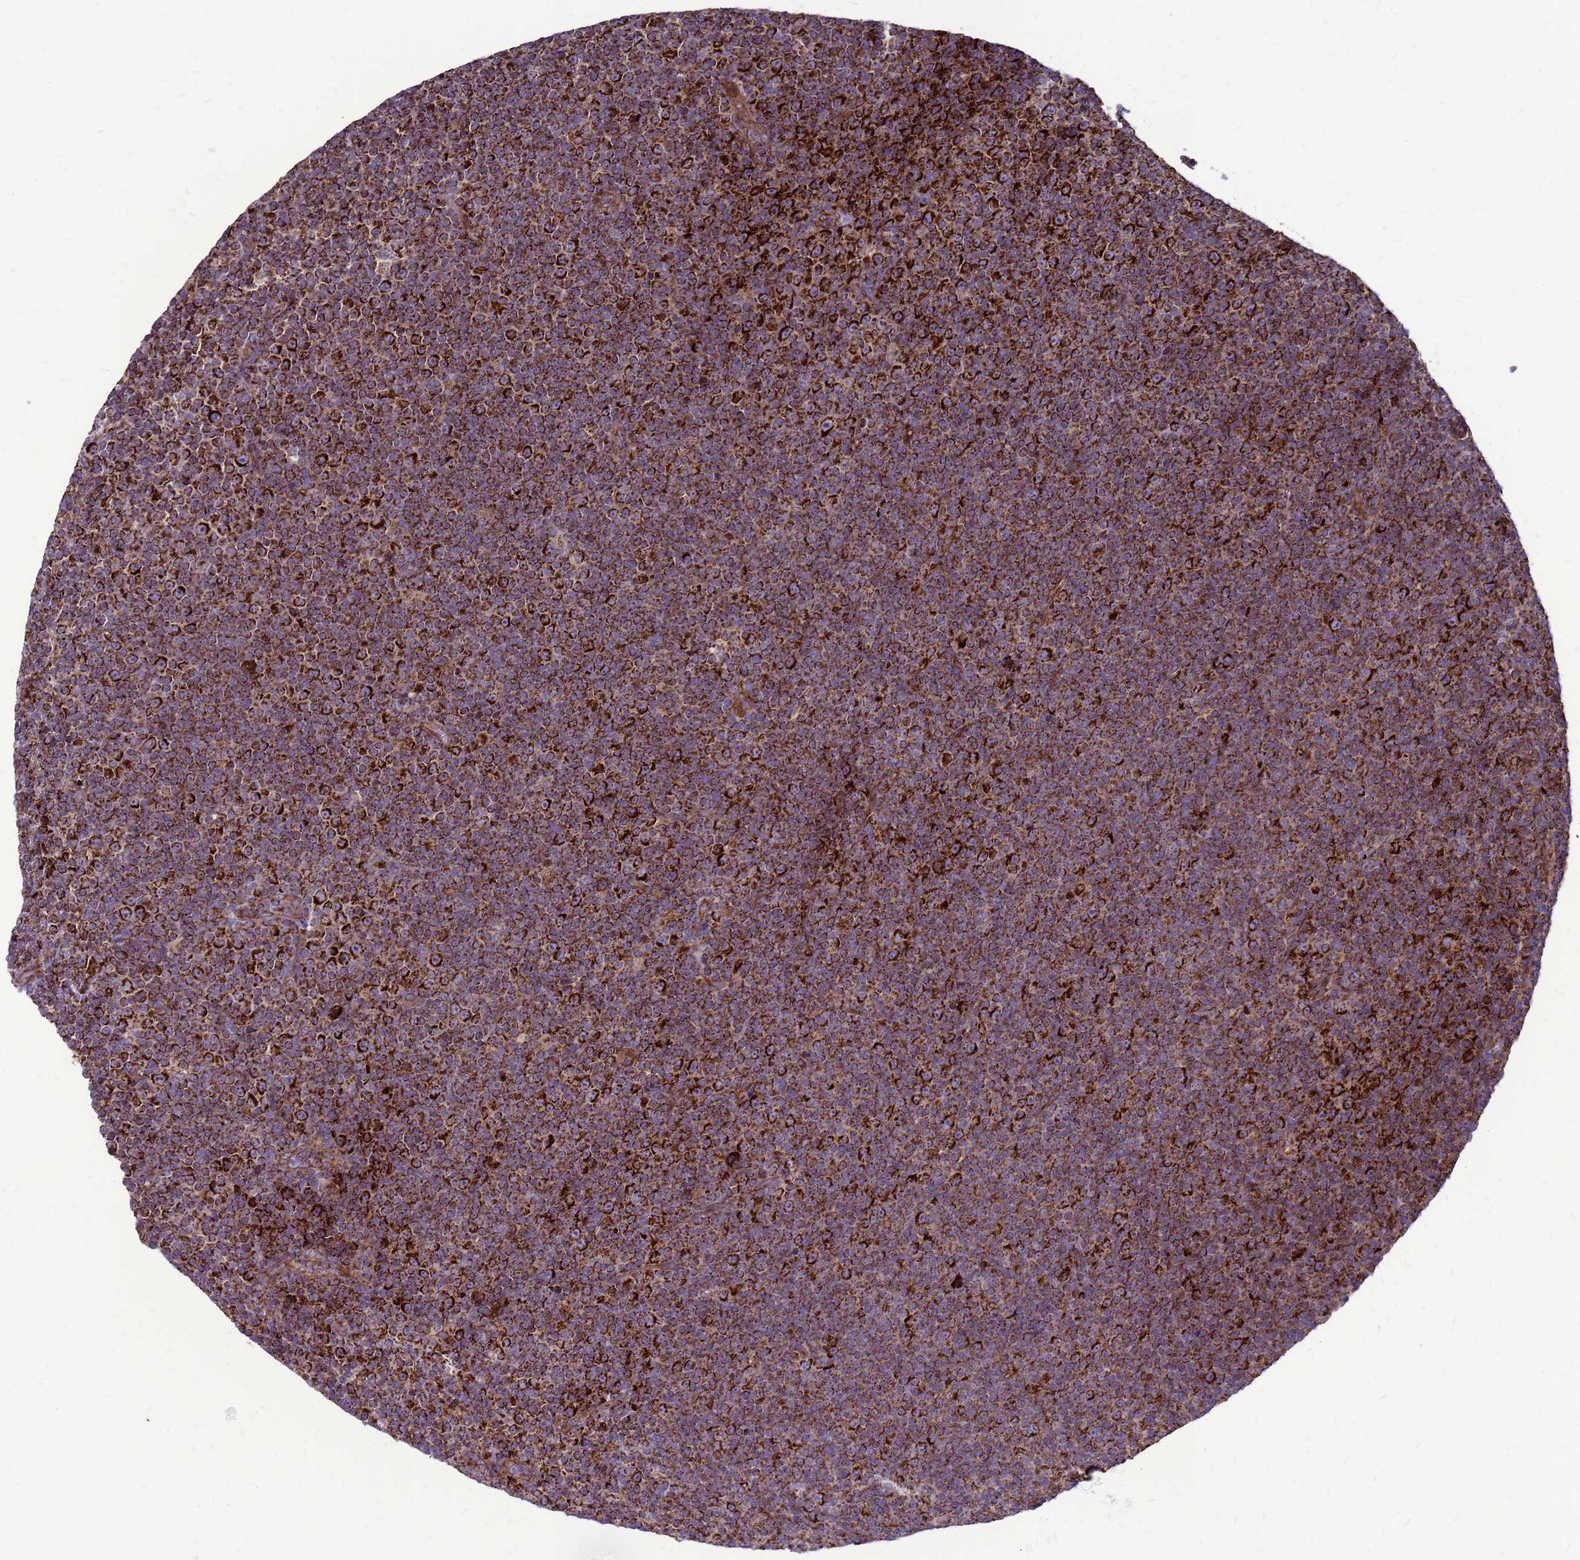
{"staining": {"intensity": "strong", "quantity": ">75%", "location": "cytoplasmic/membranous"}, "tissue": "lymphoma", "cell_type": "Tumor cells", "image_type": "cancer", "snomed": [{"axis": "morphology", "description": "Malignant lymphoma, non-Hodgkin's type, Low grade"}, {"axis": "topography", "description": "Lymph node"}], "caption": "A brown stain highlights strong cytoplasmic/membranous staining of a protein in low-grade malignant lymphoma, non-Hodgkin's type tumor cells.", "gene": "FSTL4", "patient": {"sex": "female", "age": 67}}